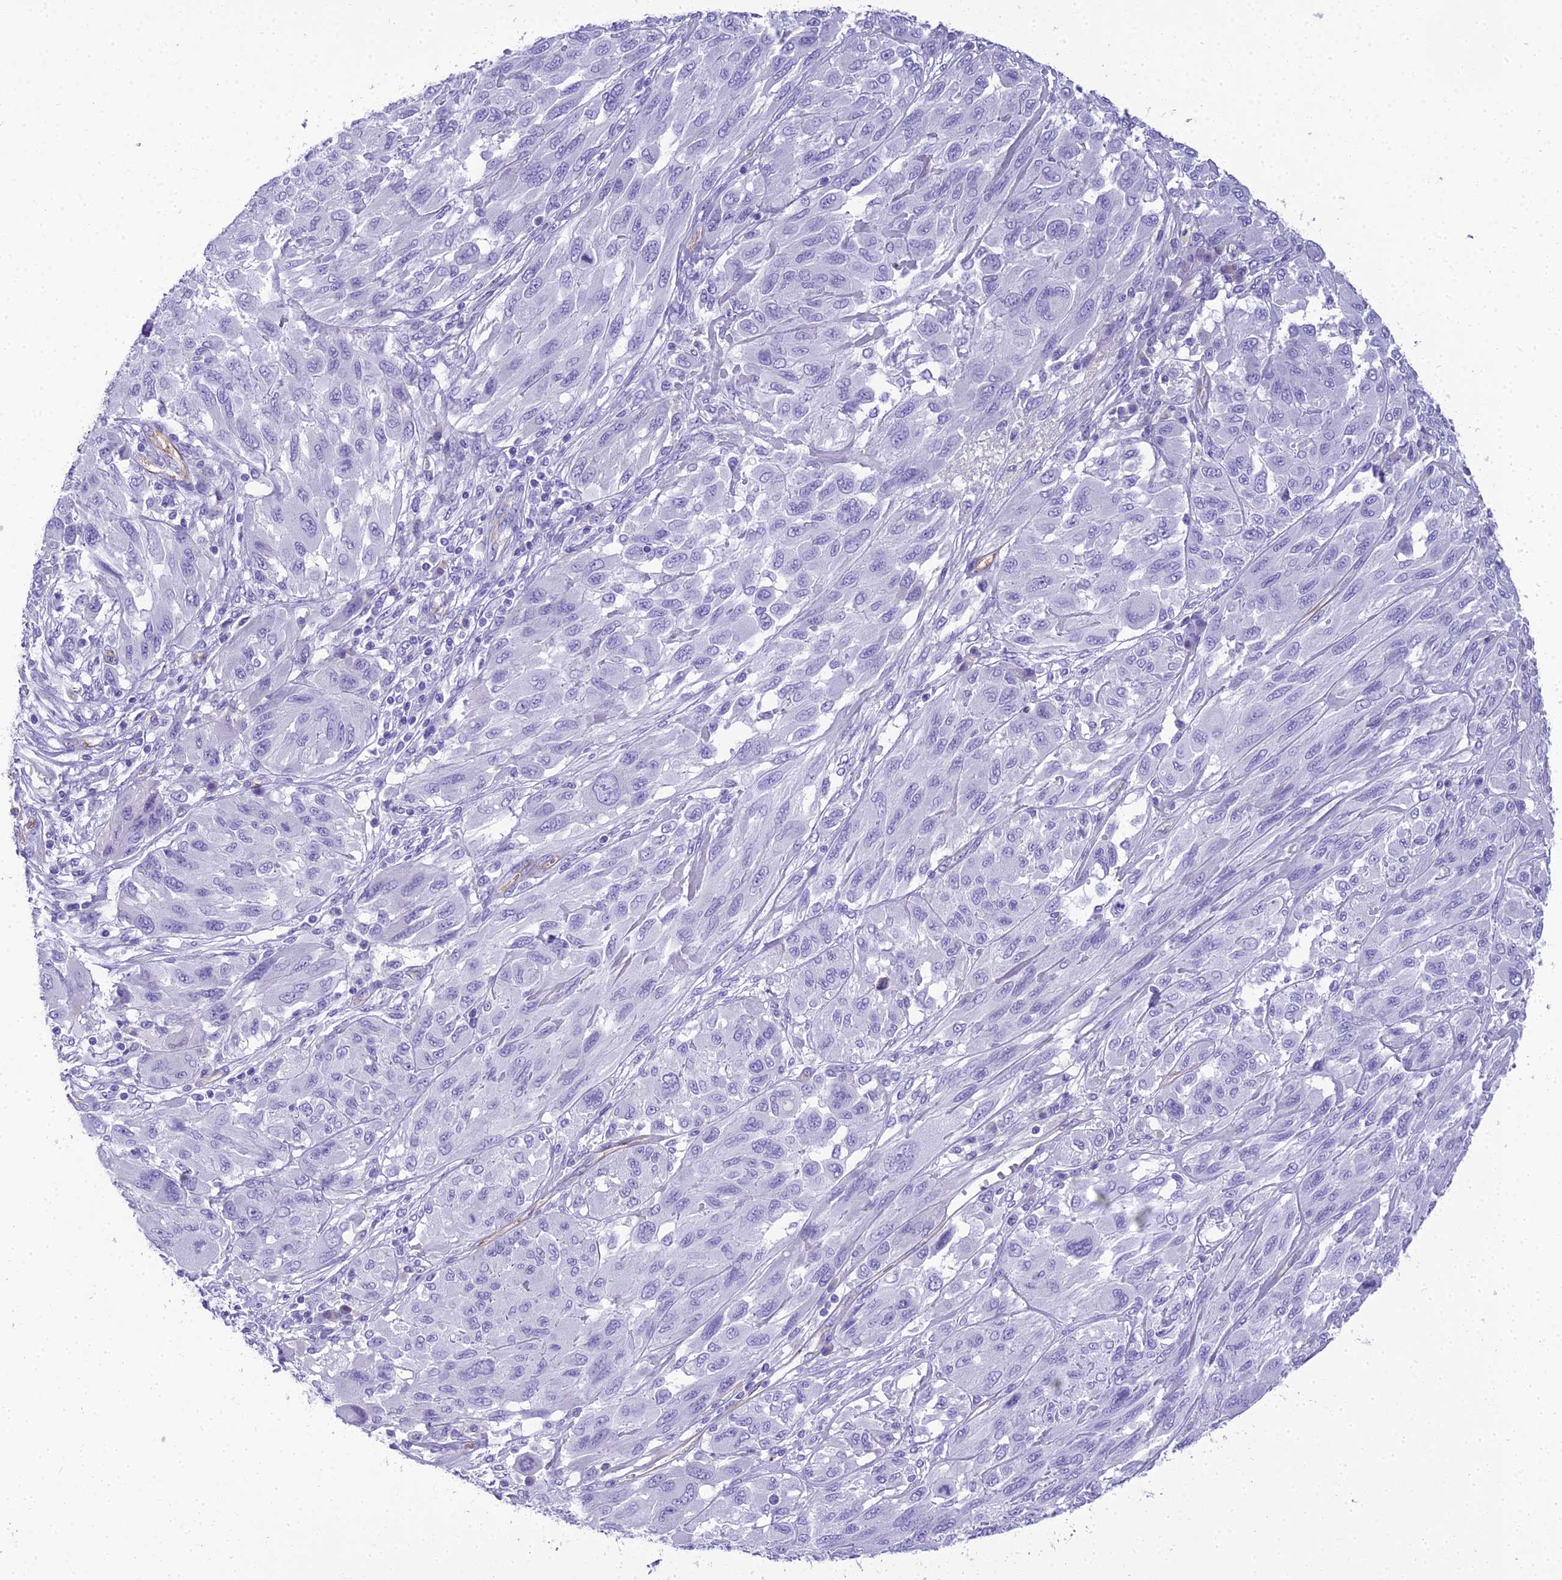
{"staining": {"intensity": "negative", "quantity": "none", "location": "none"}, "tissue": "melanoma", "cell_type": "Tumor cells", "image_type": "cancer", "snomed": [{"axis": "morphology", "description": "Malignant melanoma, NOS"}, {"axis": "topography", "description": "Skin"}], "caption": "High power microscopy image of an immunohistochemistry (IHC) micrograph of melanoma, revealing no significant staining in tumor cells. Brightfield microscopy of IHC stained with DAB (3,3'-diaminobenzidine) (brown) and hematoxylin (blue), captured at high magnification.", "gene": "NINJ1", "patient": {"sex": "female", "age": 91}}